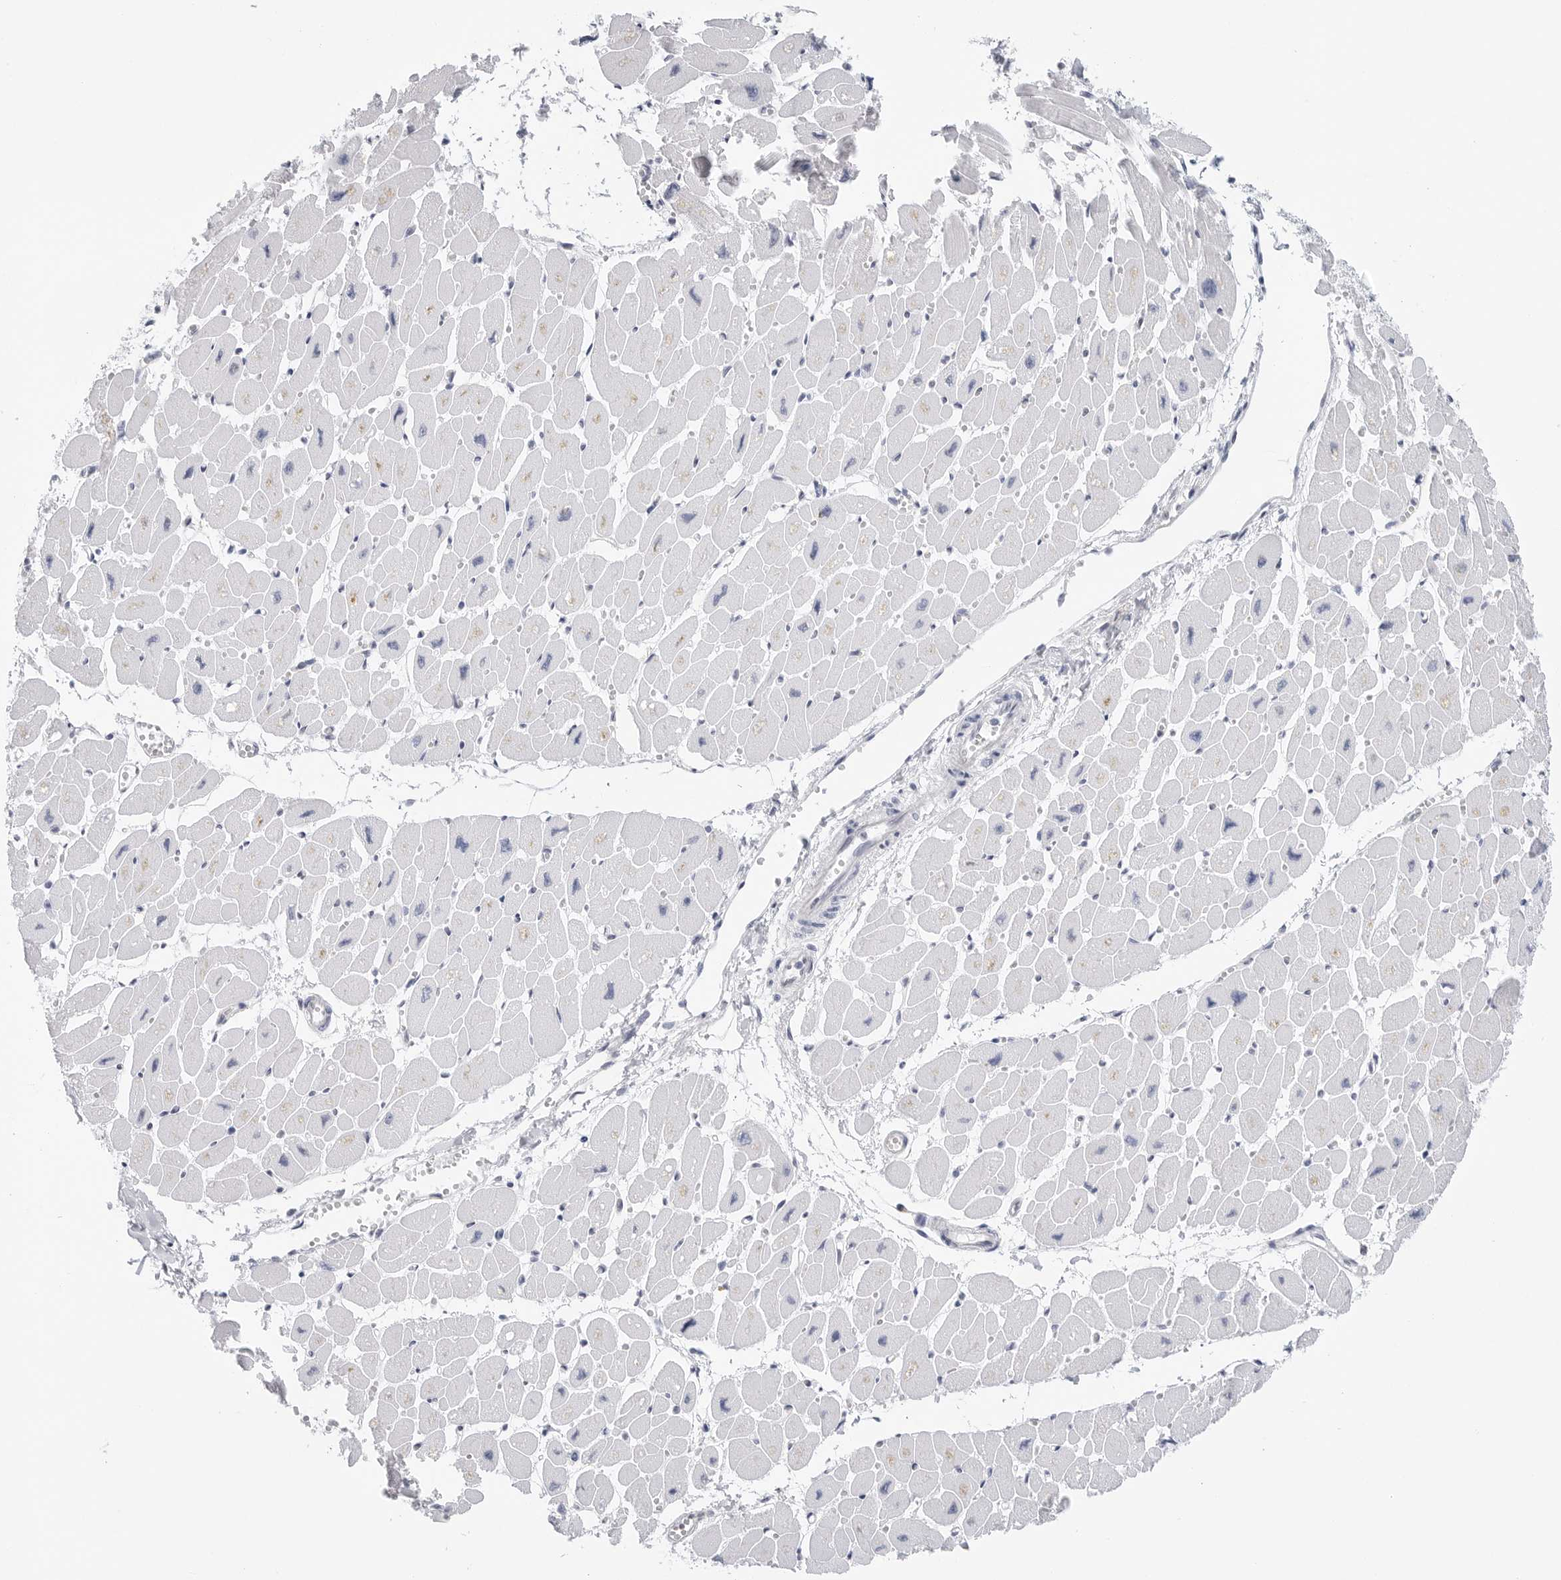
{"staining": {"intensity": "negative", "quantity": "none", "location": "none"}, "tissue": "heart muscle", "cell_type": "Cardiomyocytes", "image_type": "normal", "snomed": [{"axis": "morphology", "description": "Normal tissue, NOS"}, {"axis": "topography", "description": "Heart"}], "caption": "Cardiomyocytes are negative for protein expression in benign human heart muscle. Brightfield microscopy of immunohistochemistry stained with DAB (brown) and hematoxylin (blue), captured at high magnification.", "gene": "SLC19A1", "patient": {"sex": "female", "age": 54}}